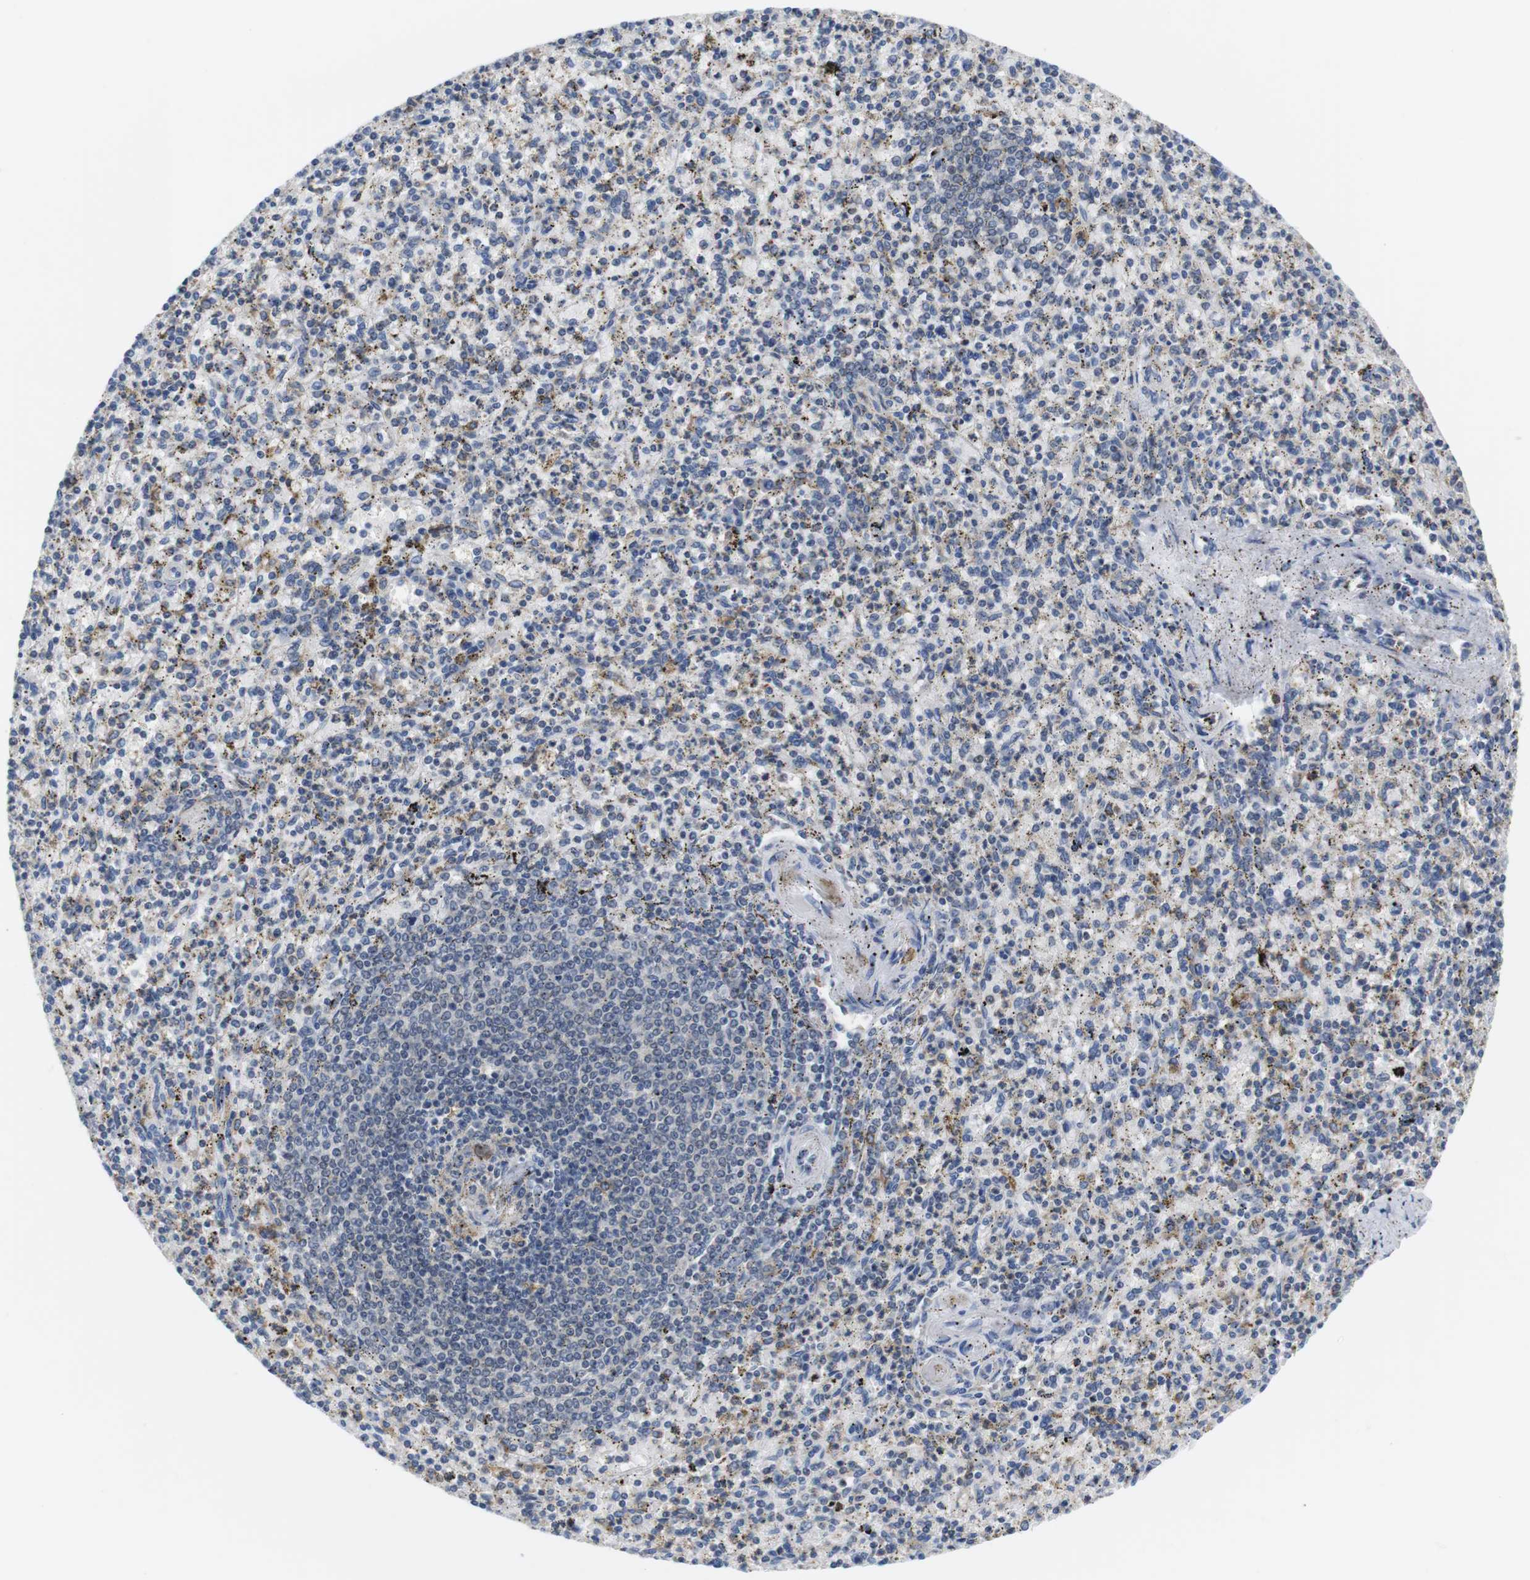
{"staining": {"intensity": "weak", "quantity": "<25%", "location": "cytoplasmic/membranous"}, "tissue": "spleen", "cell_type": "Cells in red pulp", "image_type": "normal", "snomed": [{"axis": "morphology", "description": "Normal tissue, NOS"}, {"axis": "topography", "description": "Spleen"}], "caption": "Spleen was stained to show a protein in brown. There is no significant positivity in cells in red pulp. (DAB (3,3'-diaminobenzidine) IHC visualized using brightfield microscopy, high magnification).", "gene": "CNGA2", "patient": {"sex": "male", "age": 72}}